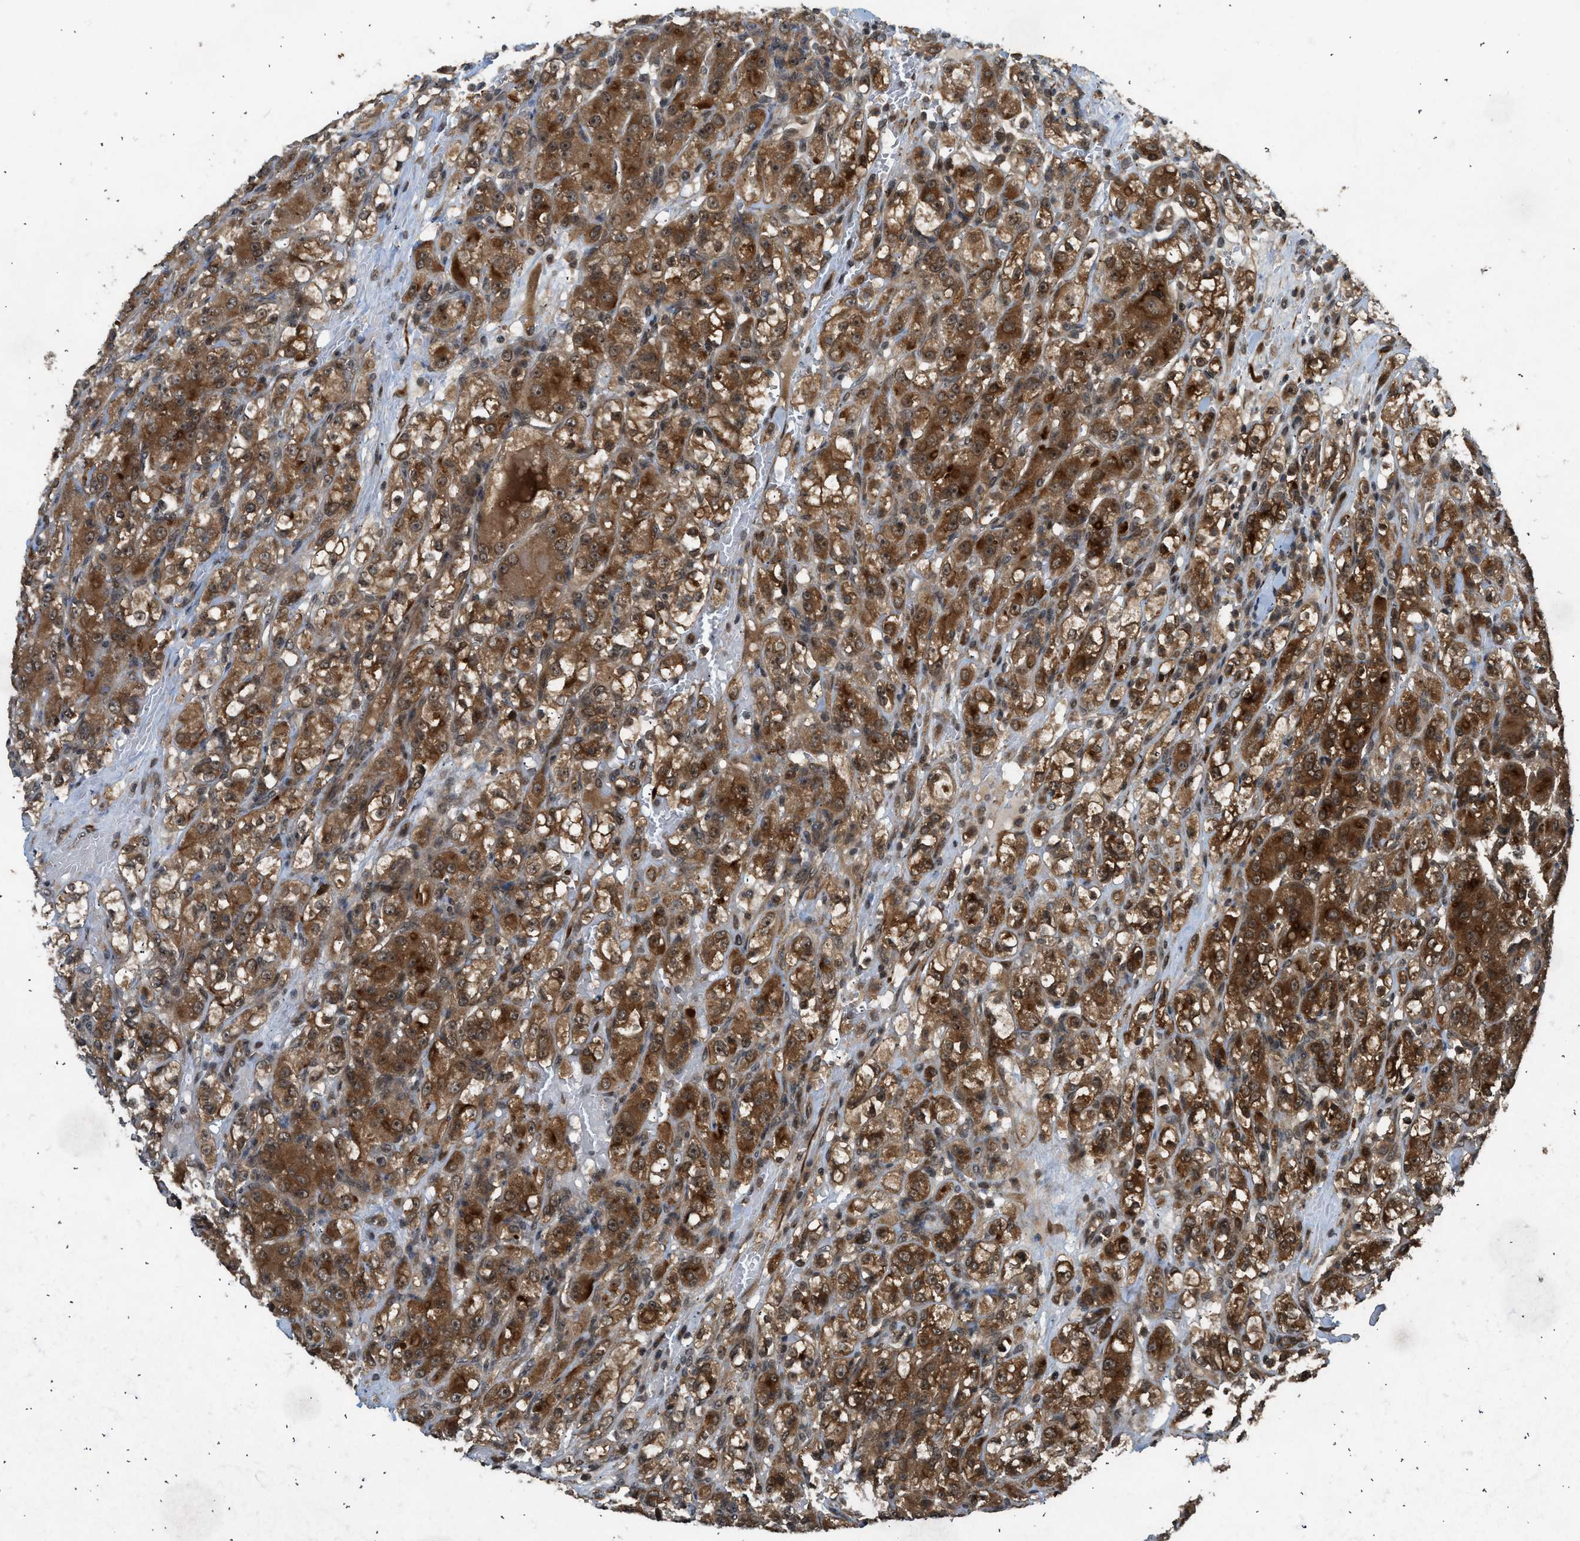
{"staining": {"intensity": "strong", "quantity": ">75%", "location": "cytoplasmic/membranous"}, "tissue": "renal cancer", "cell_type": "Tumor cells", "image_type": "cancer", "snomed": [{"axis": "morphology", "description": "Adenocarcinoma, NOS"}, {"axis": "topography", "description": "Kidney"}], "caption": "There is high levels of strong cytoplasmic/membranous staining in tumor cells of renal adenocarcinoma, as demonstrated by immunohistochemical staining (brown color).", "gene": "TXNL1", "patient": {"sex": "male", "age": 61}}